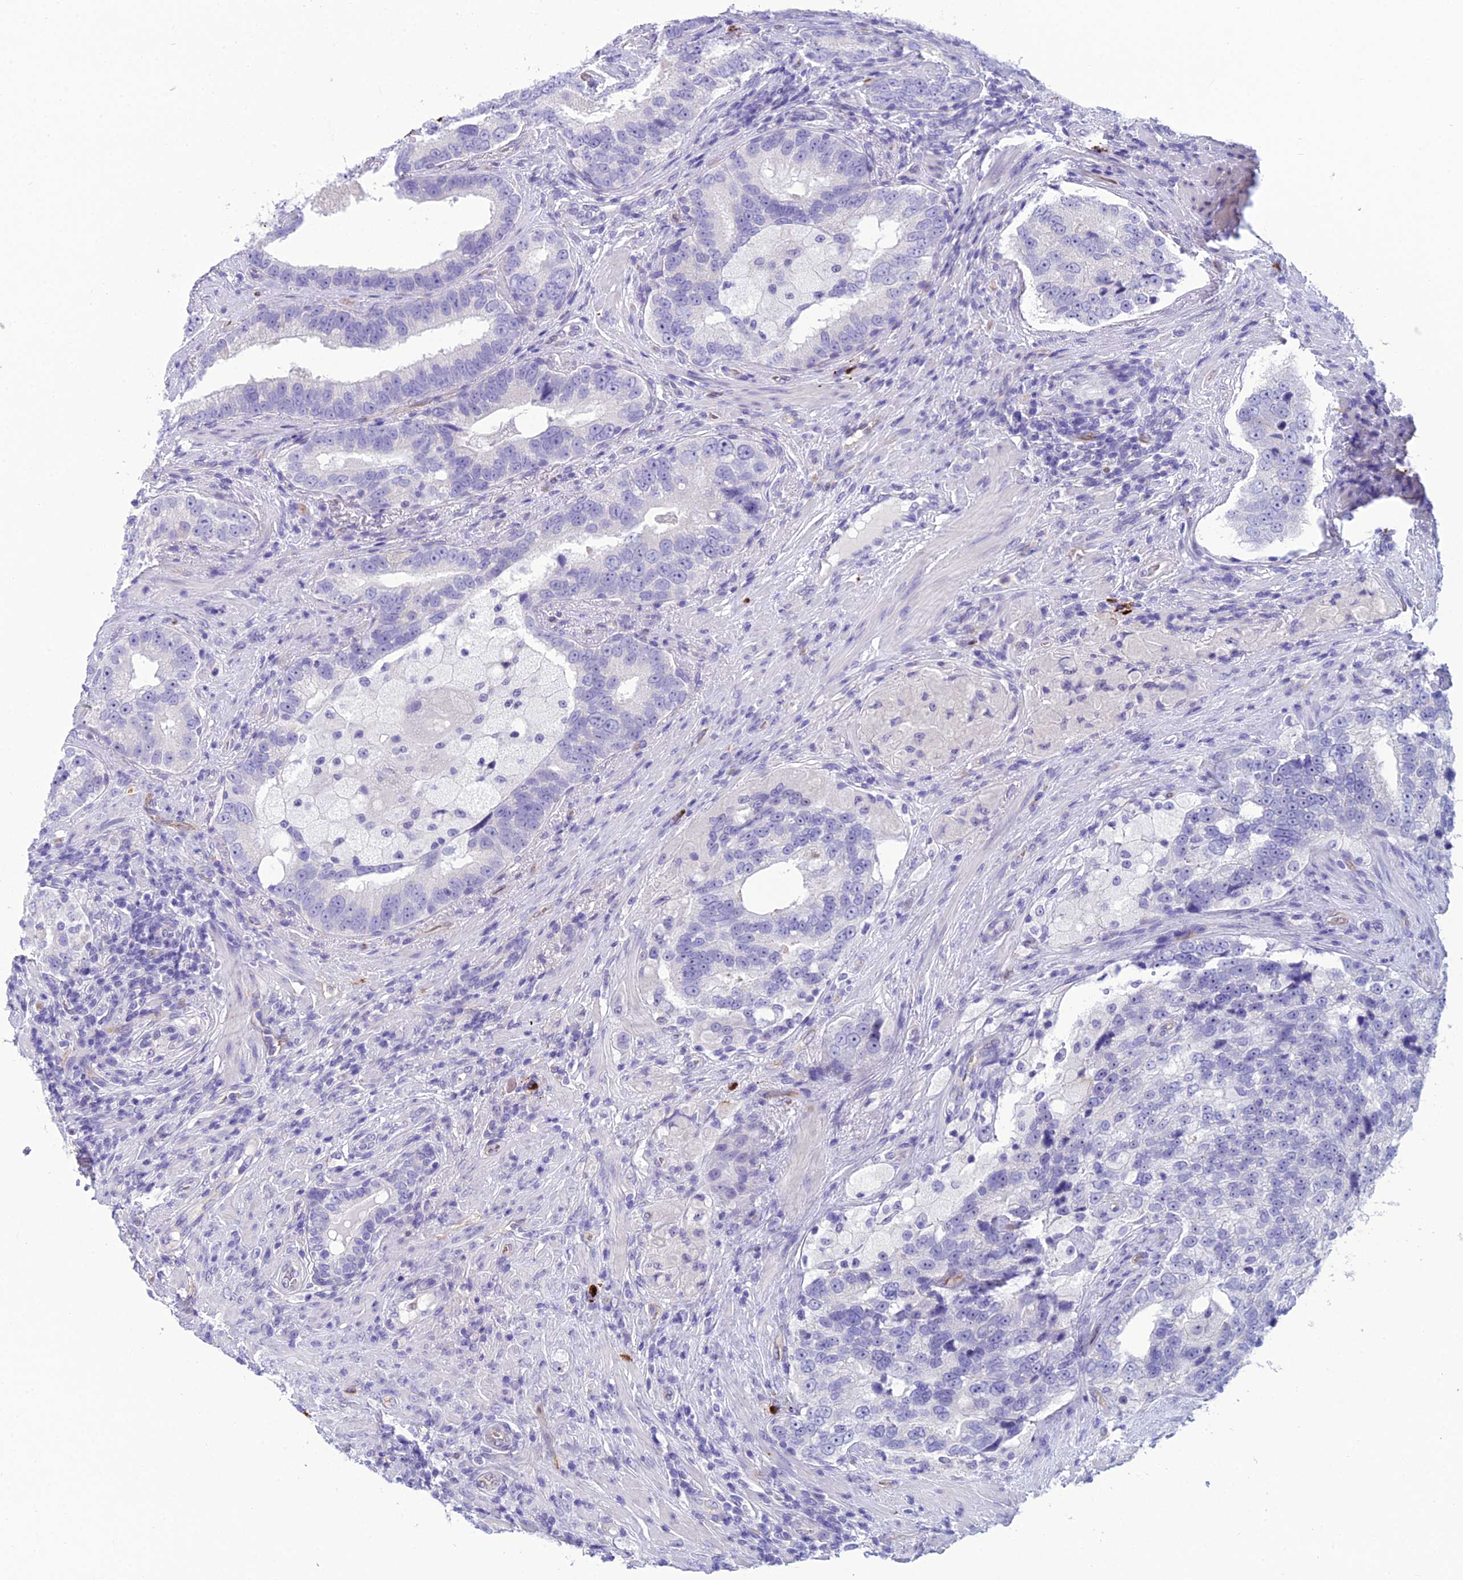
{"staining": {"intensity": "negative", "quantity": "none", "location": "none"}, "tissue": "prostate cancer", "cell_type": "Tumor cells", "image_type": "cancer", "snomed": [{"axis": "morphology", "description": "Adenocarcinoma, High grade"}, {"axis": "topography", "description": "Prostate"}], "caption": "Prostate high-grade adenocarcinoma stained for a protein using IHC demonstrates no positivity tumor cells.", "gene": "BBS7", "patient": {"sex": "male", "age": 70}}